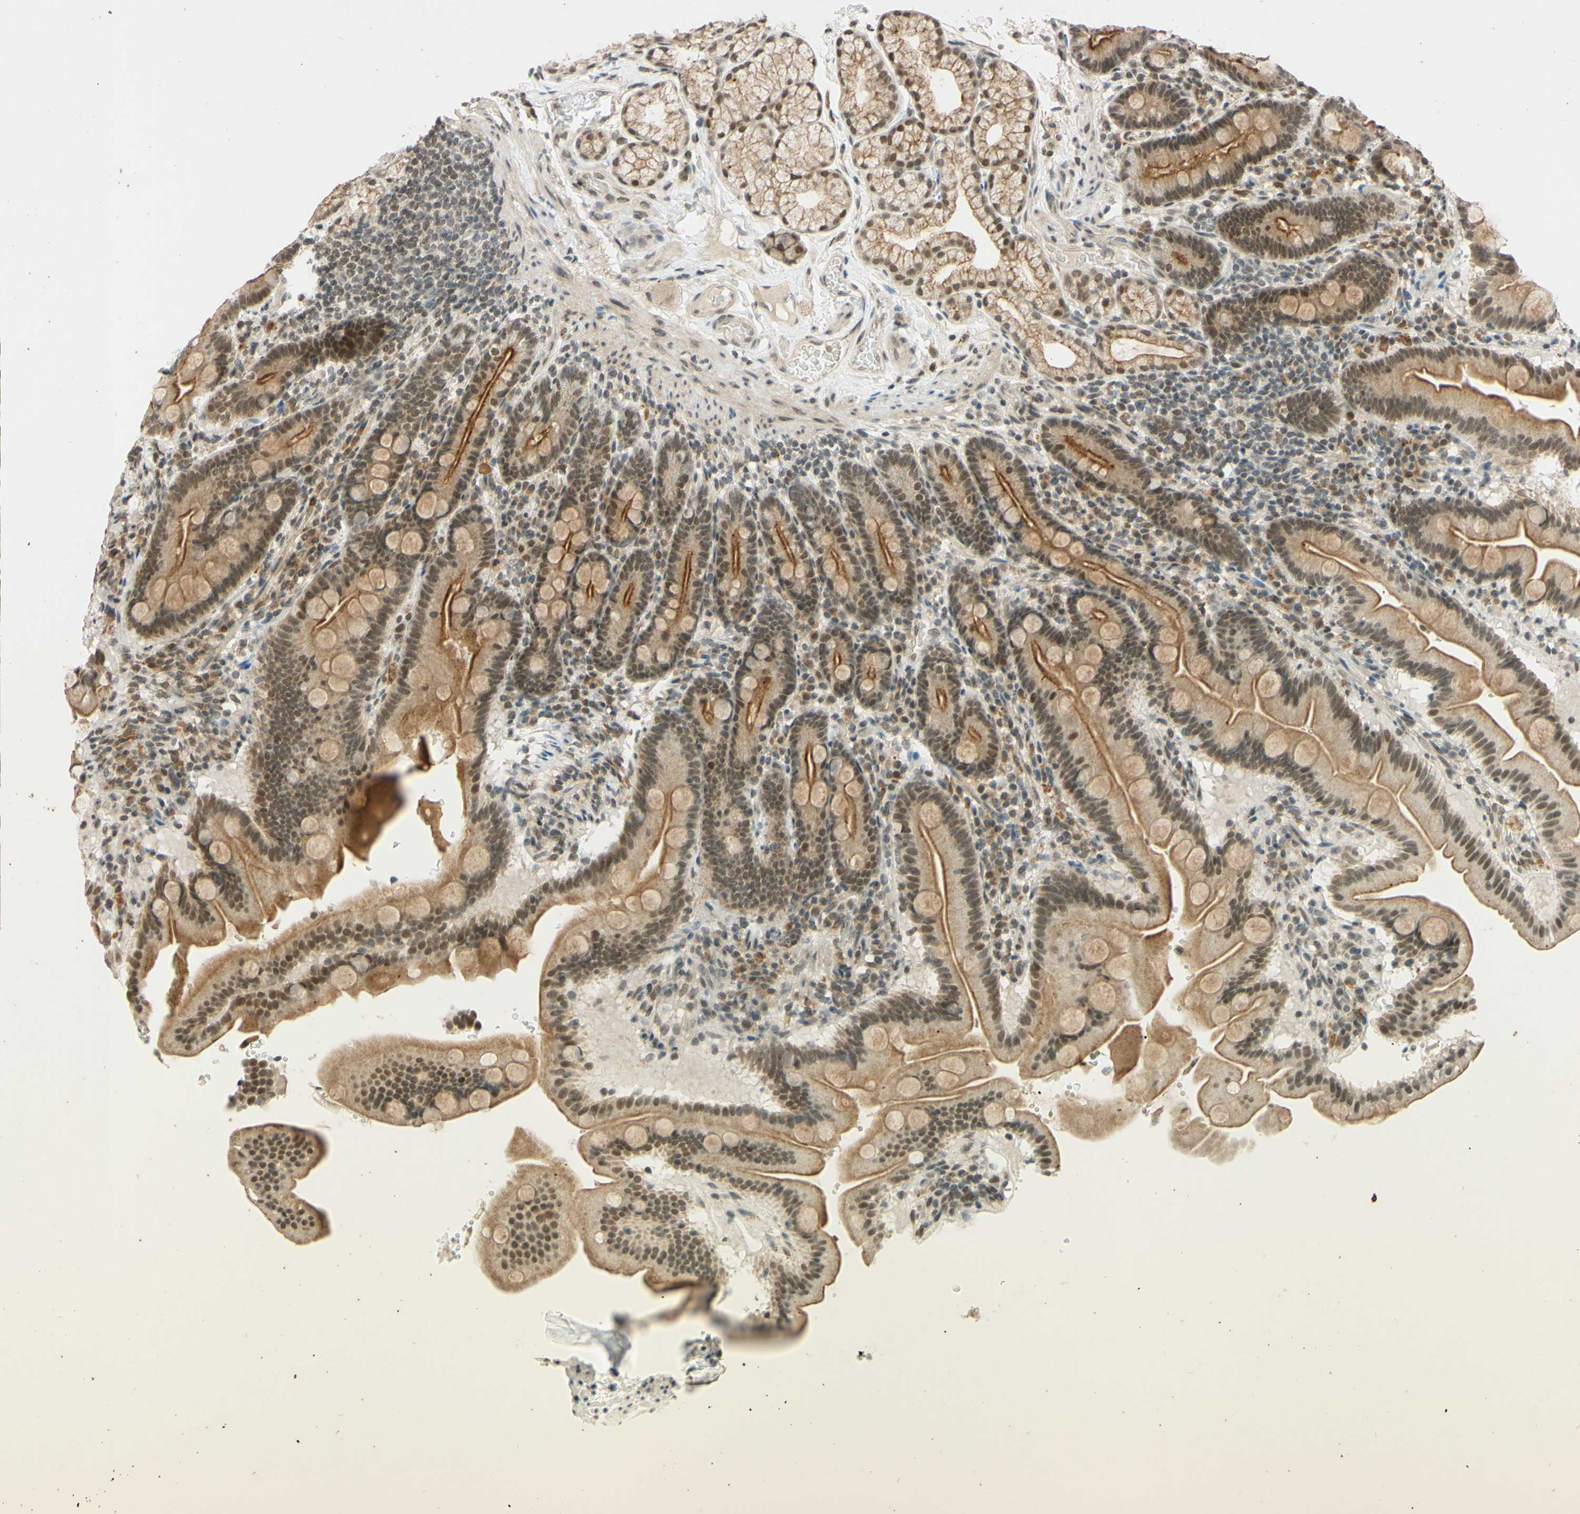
{"staining": {"intensity": "moderate", "quantity": ">75%", "location": "cytoplasmic/membranous,nuclear"}, "tissue": "duodenum", "cell_type": "Glandular cells", "image_type": "normal", "snomed": [{"axis": "morphology", "description": "Normal tissue, NOS"}, {"axis": "topography", "description": "Duodenum"}], "caption": "Immunohistochemistry (IHC) histopathology image of unremarkable duodenum stained for a protein (brown), which reveals medium levels of moderate cytoplasmic/membranous,nuclear expression in about >75% of glandular cells.", "gene": "SMARCB1", "patient": {"sex": "male", "age": 54}}